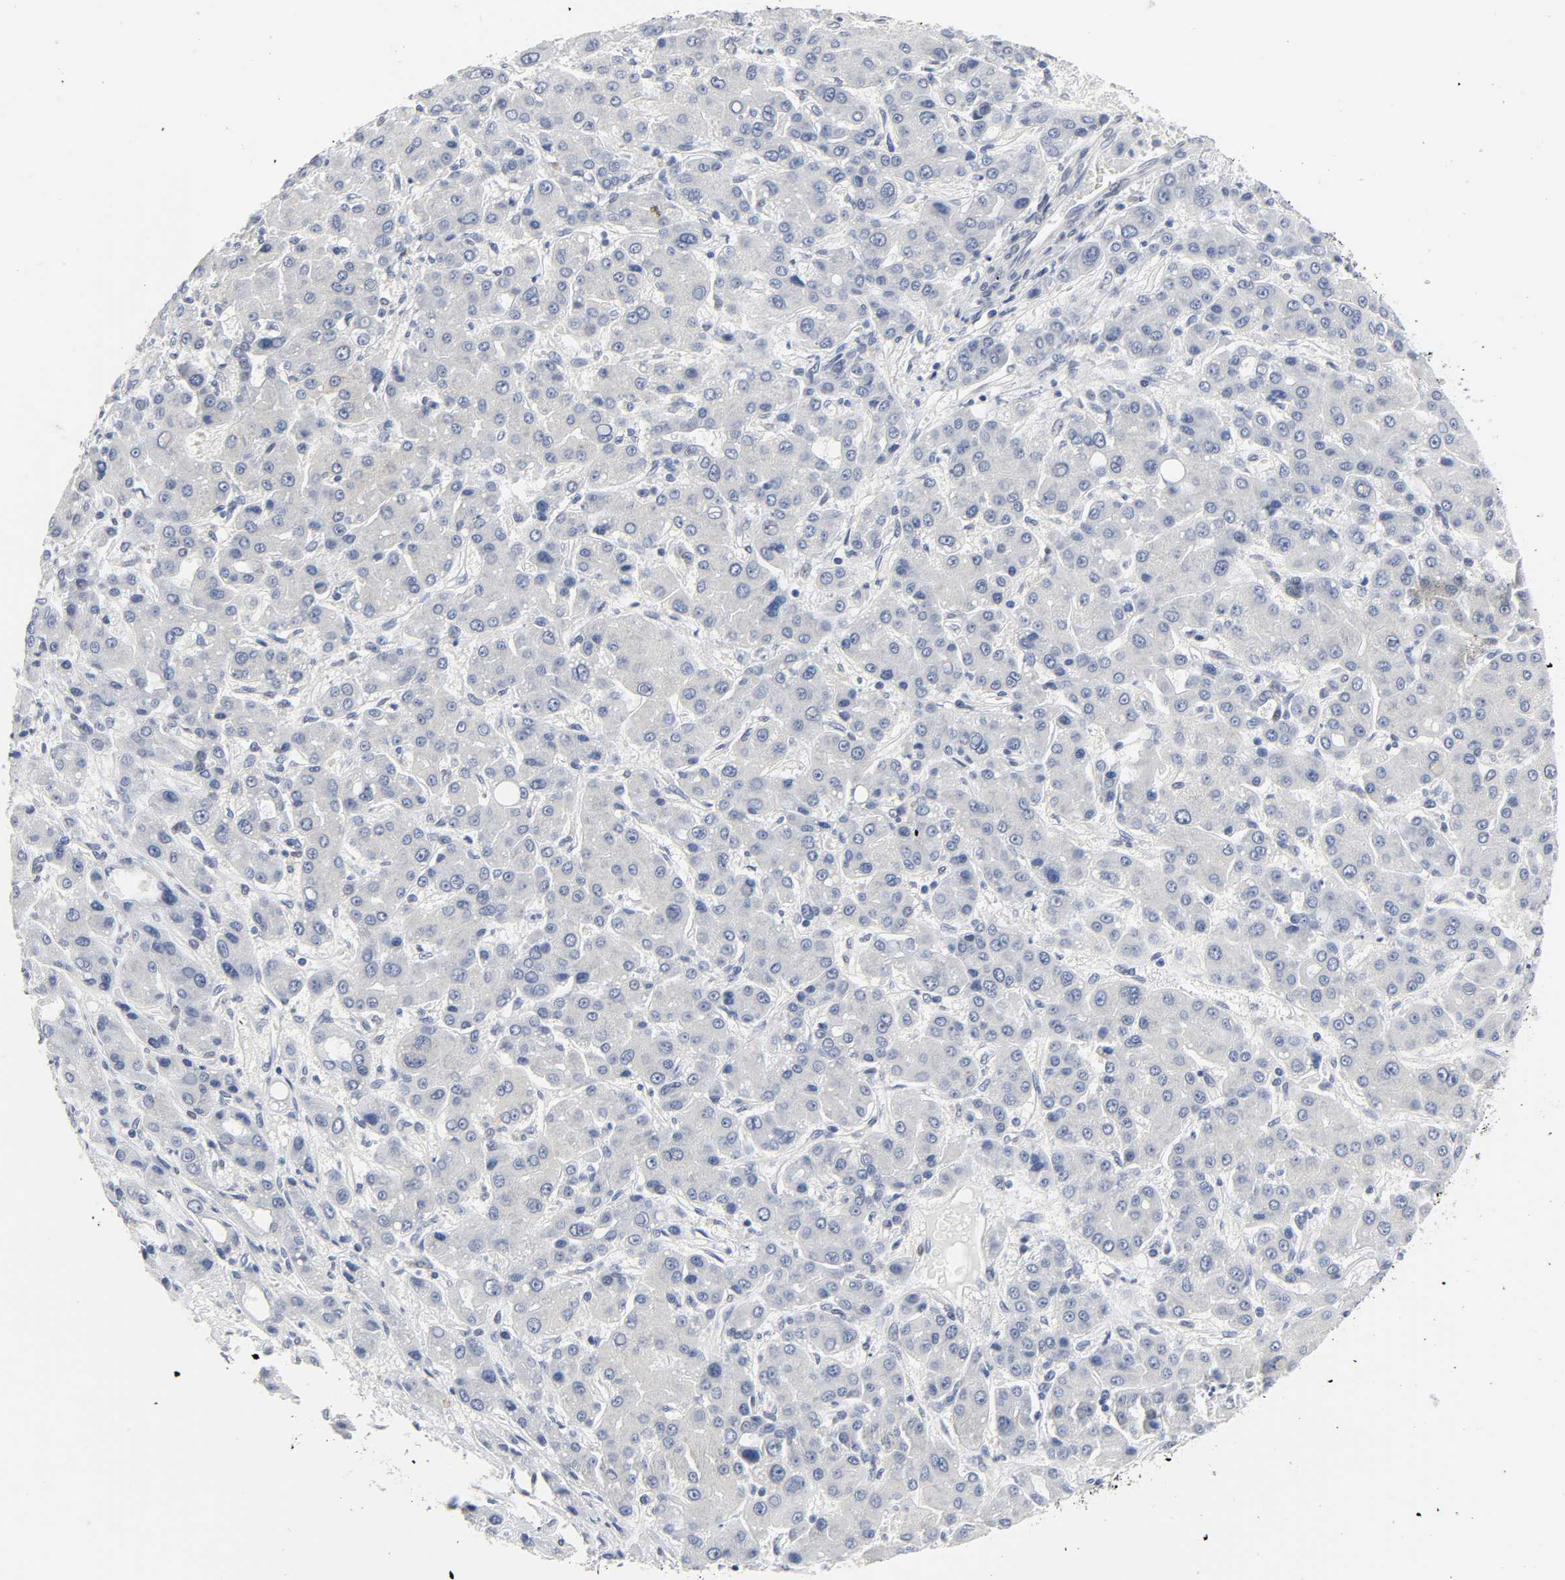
{"staining": {"intensity": "negative", "quantity": "none", "location": "none"}, "tissue": "liver cancer", "cell_type": "Tumor cells", "image_type": "cancer", "snomed": [{"axis": "morphology", "description": "Carcinoma, Hepatocellular, NOS"}, {"axis": "topography", "description": "Liver"}], "caption": "A high-resolution image shows immunohistochemistry (IHC) staining of liver cancer (hepatocellular carcinoma), which reveals no significant expression in tumor cells.", "gene": "SALL2", "patient": {"sex": "male", "age": 55}}